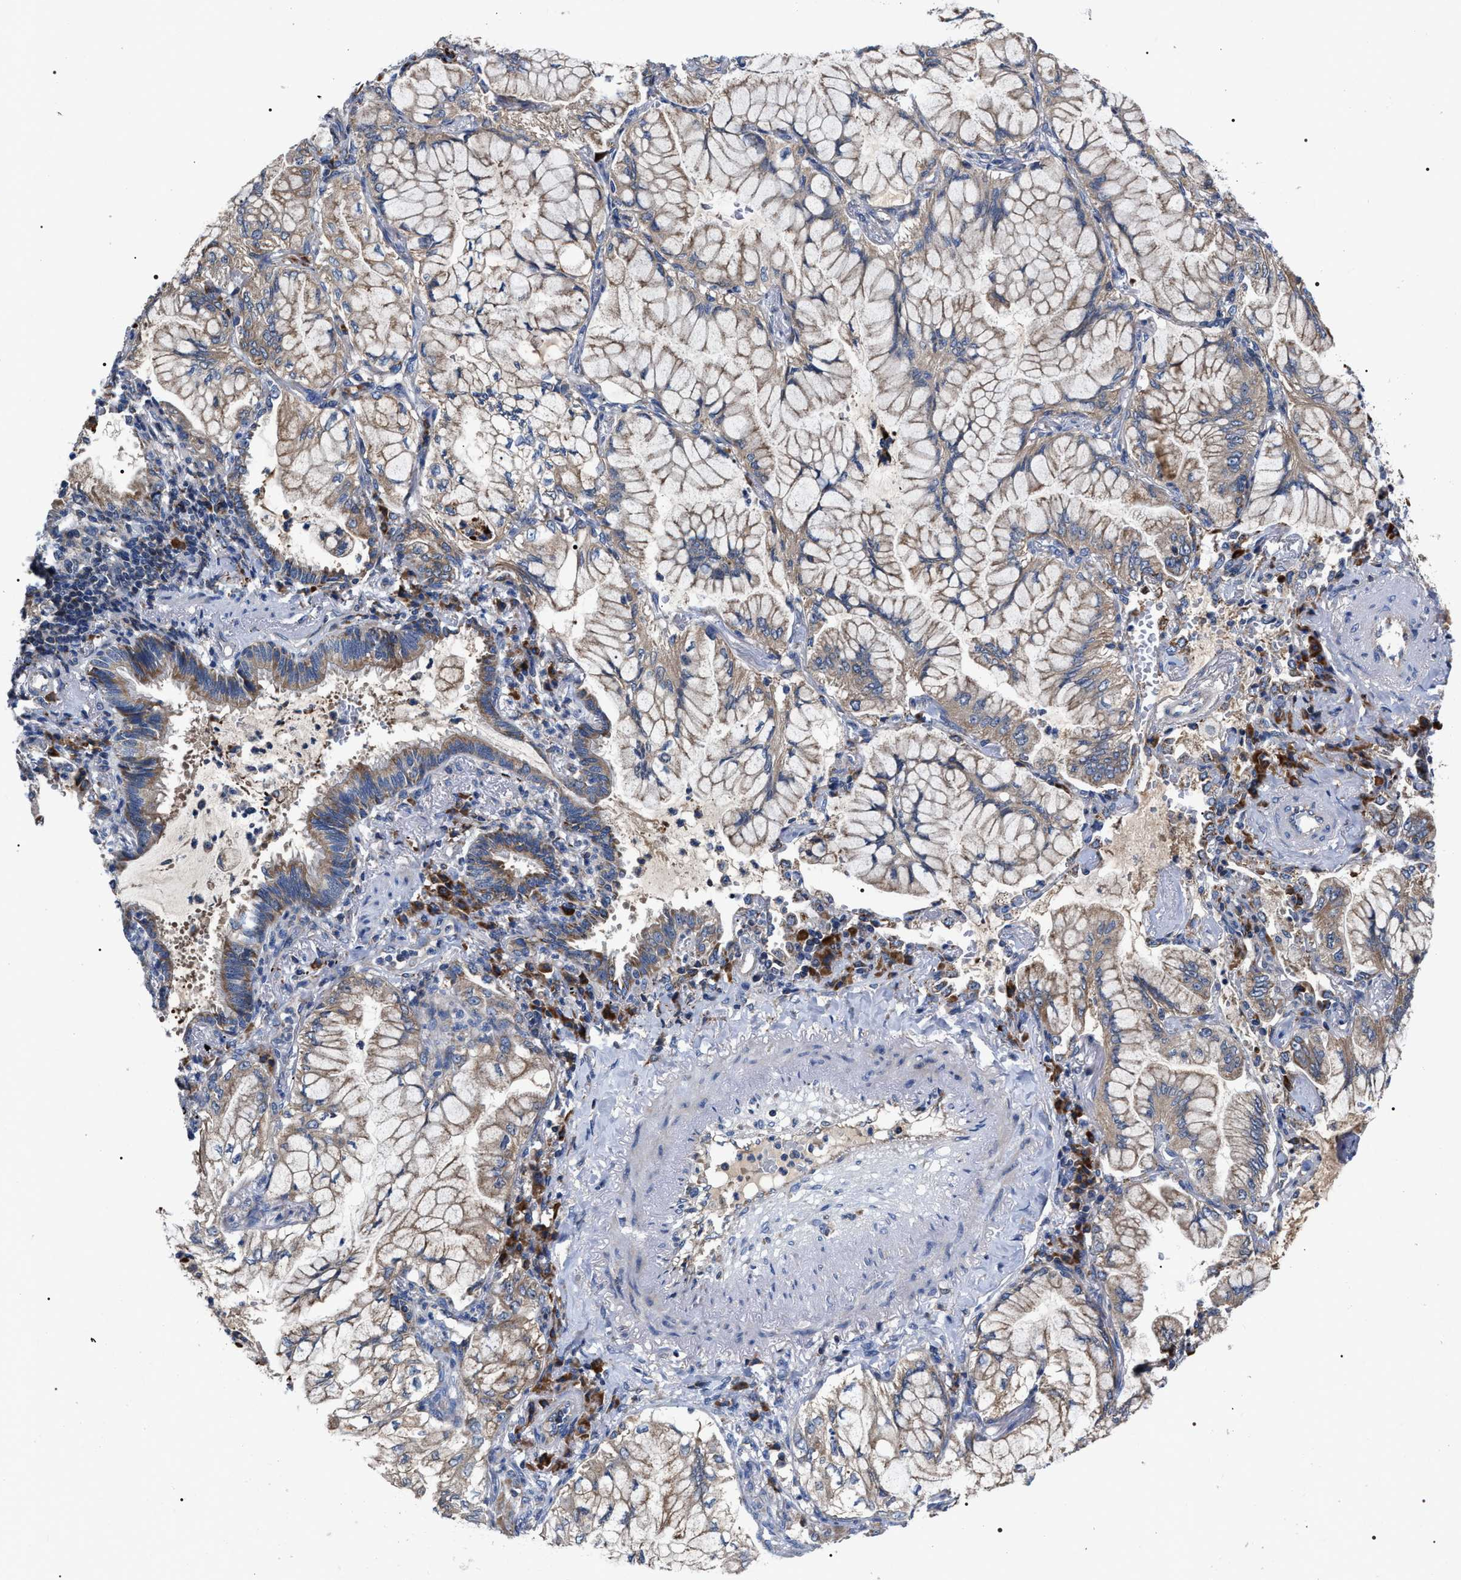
{"staining": {"intensity": "moderate", "quantity": ">75%", "location": "cytoplasmic/membranous"}, "tissue": "lung cancer", "cell_type": "Tumor cells", "image_type": "cancer", "snomed": [{"axis": "morphology", "description": "Adenocarcinoma, NOS"}, {"axis": "topography", "description": "Lung"}], "caption": "Human adenocarcinoma (lung) stained for a protein (brown) reveals moderate cytoplasmic/membranous positive staining in about >75% of tumor cells.", "gene": "MACC1", "patient": {"sex": "female", "age": 70}}